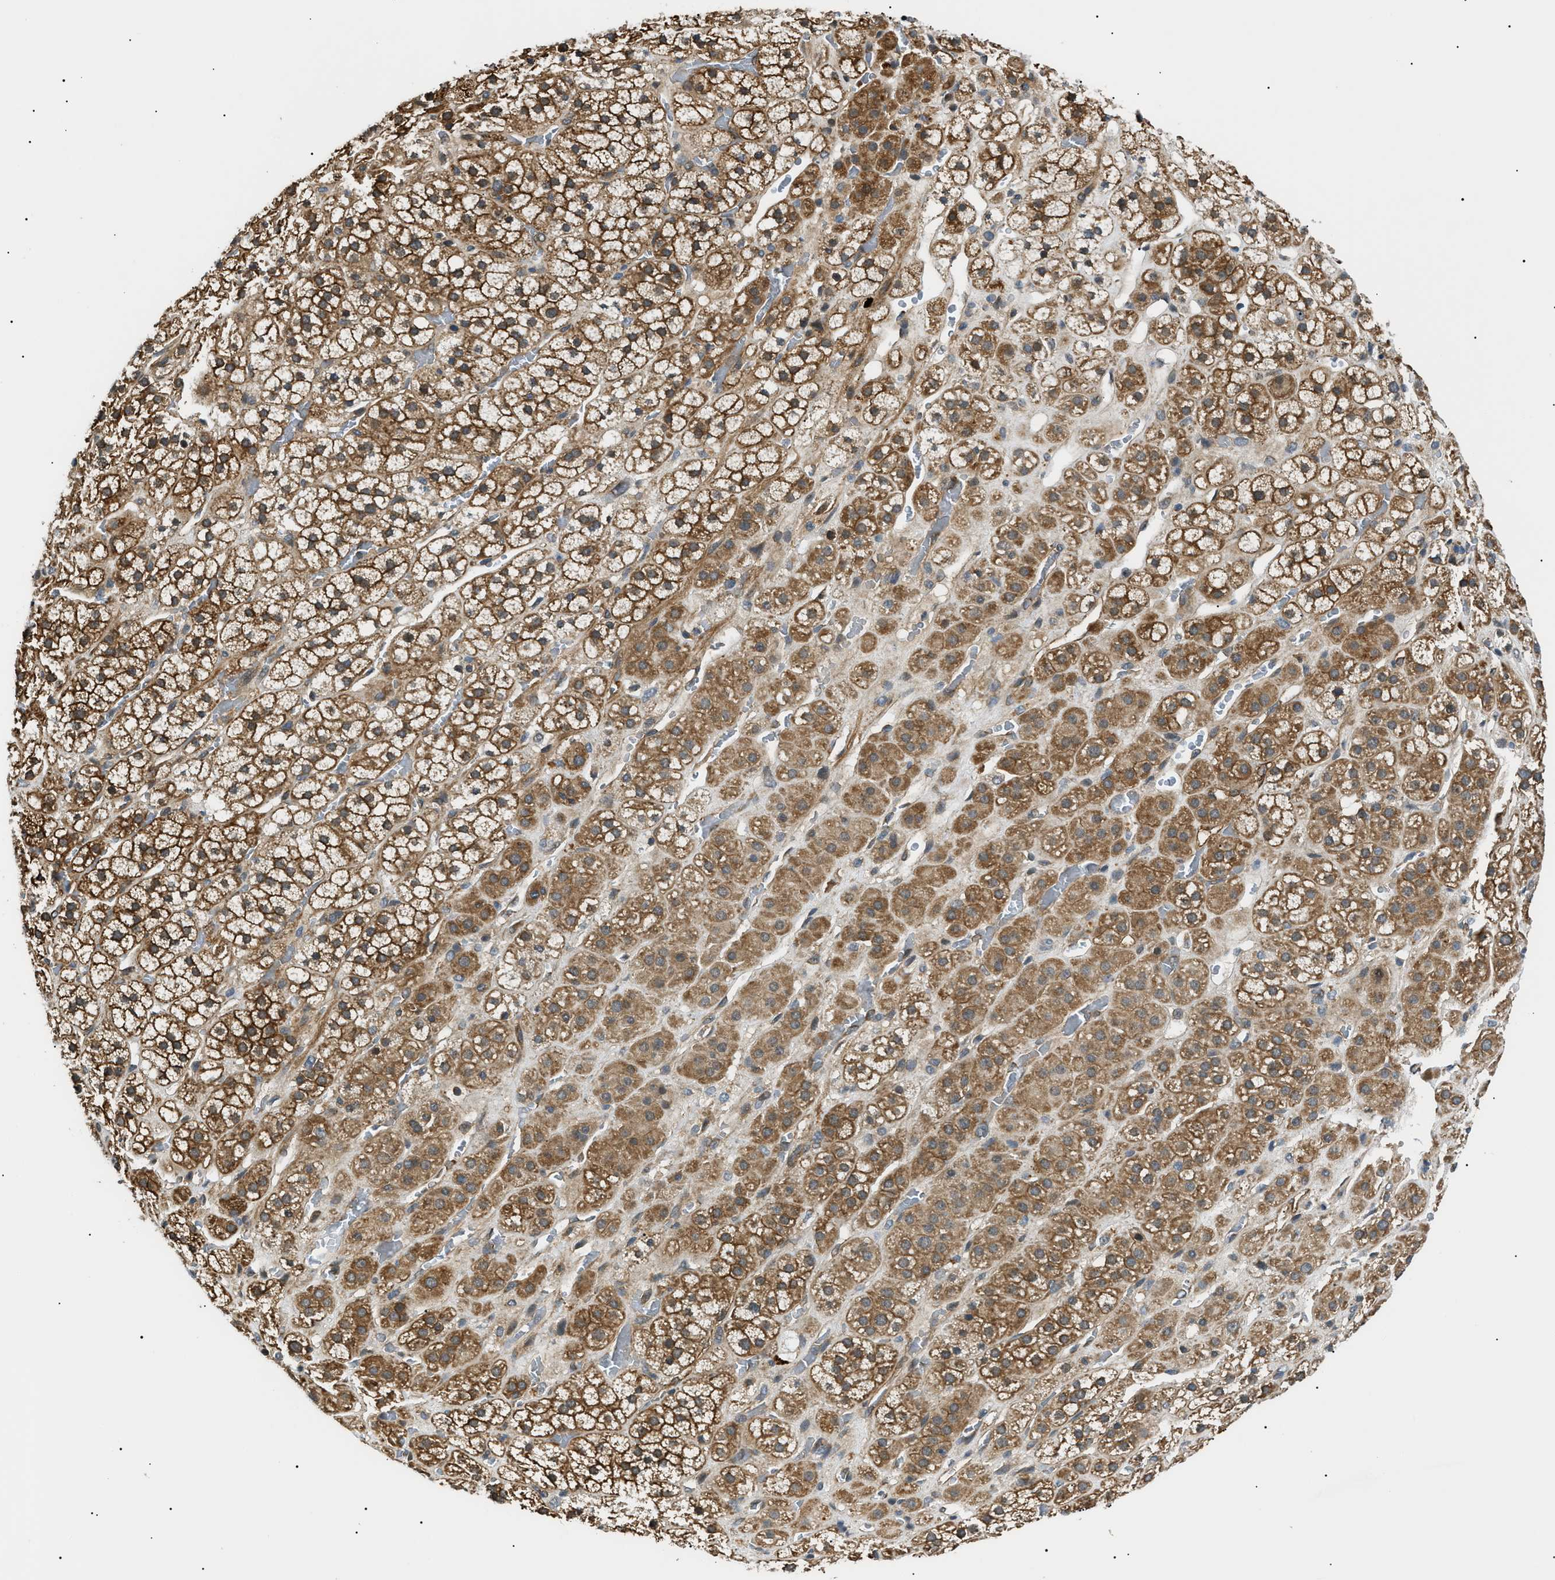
{"staining": {"intensity": "moderate", "quantity": ">75%", "location": "cytoplasmic/membranous"}, "tissue": "adrenal gland", "cell_type": "Glandular cells", "image_type": "normal", "snomed": [{"axis": "morphology", "description": "Normal tissue, NOS"}, {"axis": "topography", "description": "Adrenal gland"}], "caption": "Immunohistochemistry (IHC) (DAB (3,3'-diaminobenzidine)) staining of normal human adrenal gland exhibits moderate cytoplasmic/membranous protein expression in about >75% of glandular cells.", "gene": "SRPK1", "patient": {"sex": "male", "age": 56}}